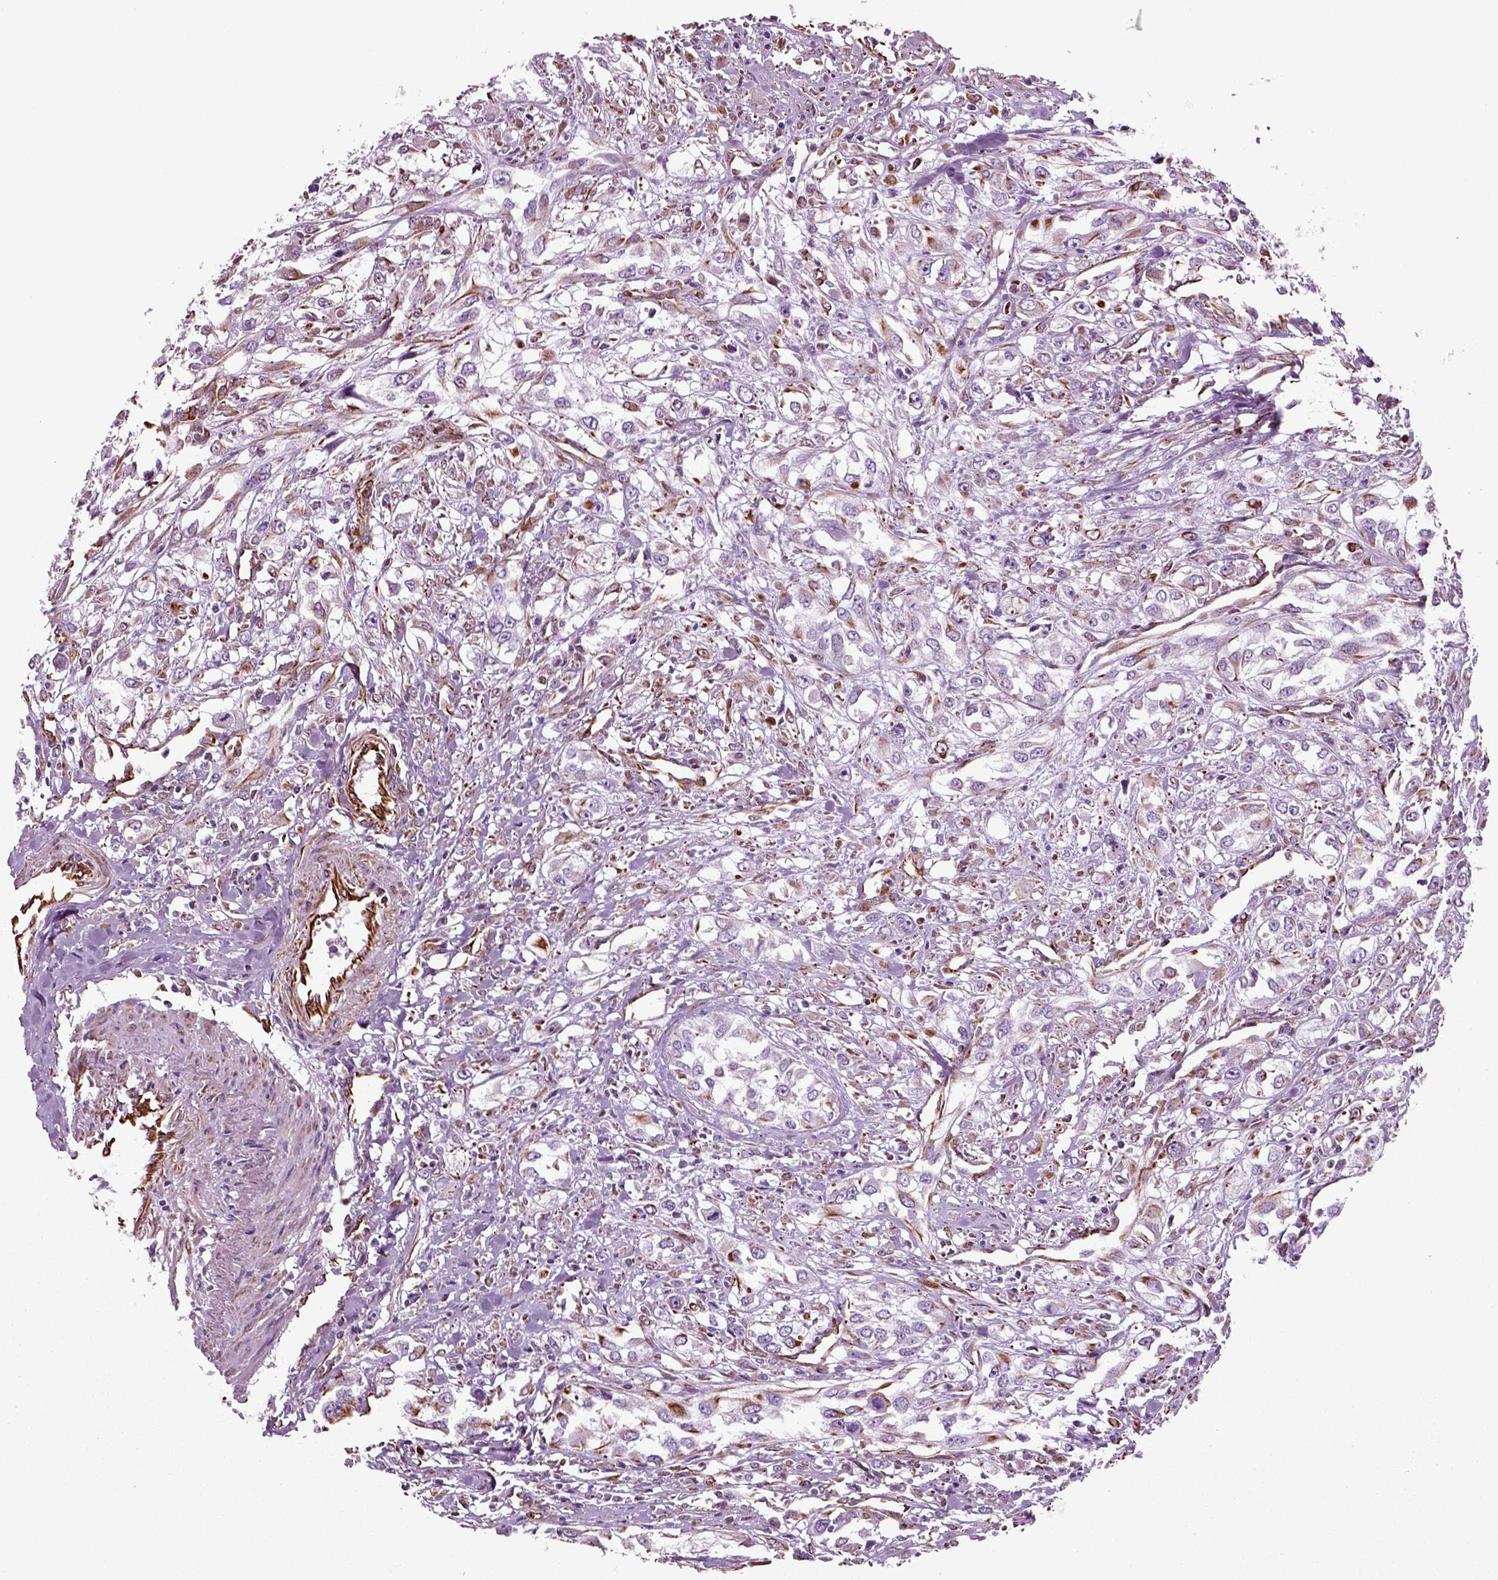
{"staining": {"intensity": "strong", "quantity": "<25%", "location": "cytoplasmic/membranous"}, "tissue": "urothelial cancer", "cell_type": "Tumor cells", "image_type": "cancer", "snomed": [{"axis": "morphology", "description": "Urothelial carcinoma, High grade"}, {"axis": "topography", "description": "Urinary bladder"}], "caption": "A photomicrograph showing strong cytoplasmic/membranous staining in approximately <25% of tumor cells in urothelial carcinoma (high-grade), as visualized by brown immunohistochemical staining.", "gene": "ACER3", "patient": {"sex": "male", "age": 67}}